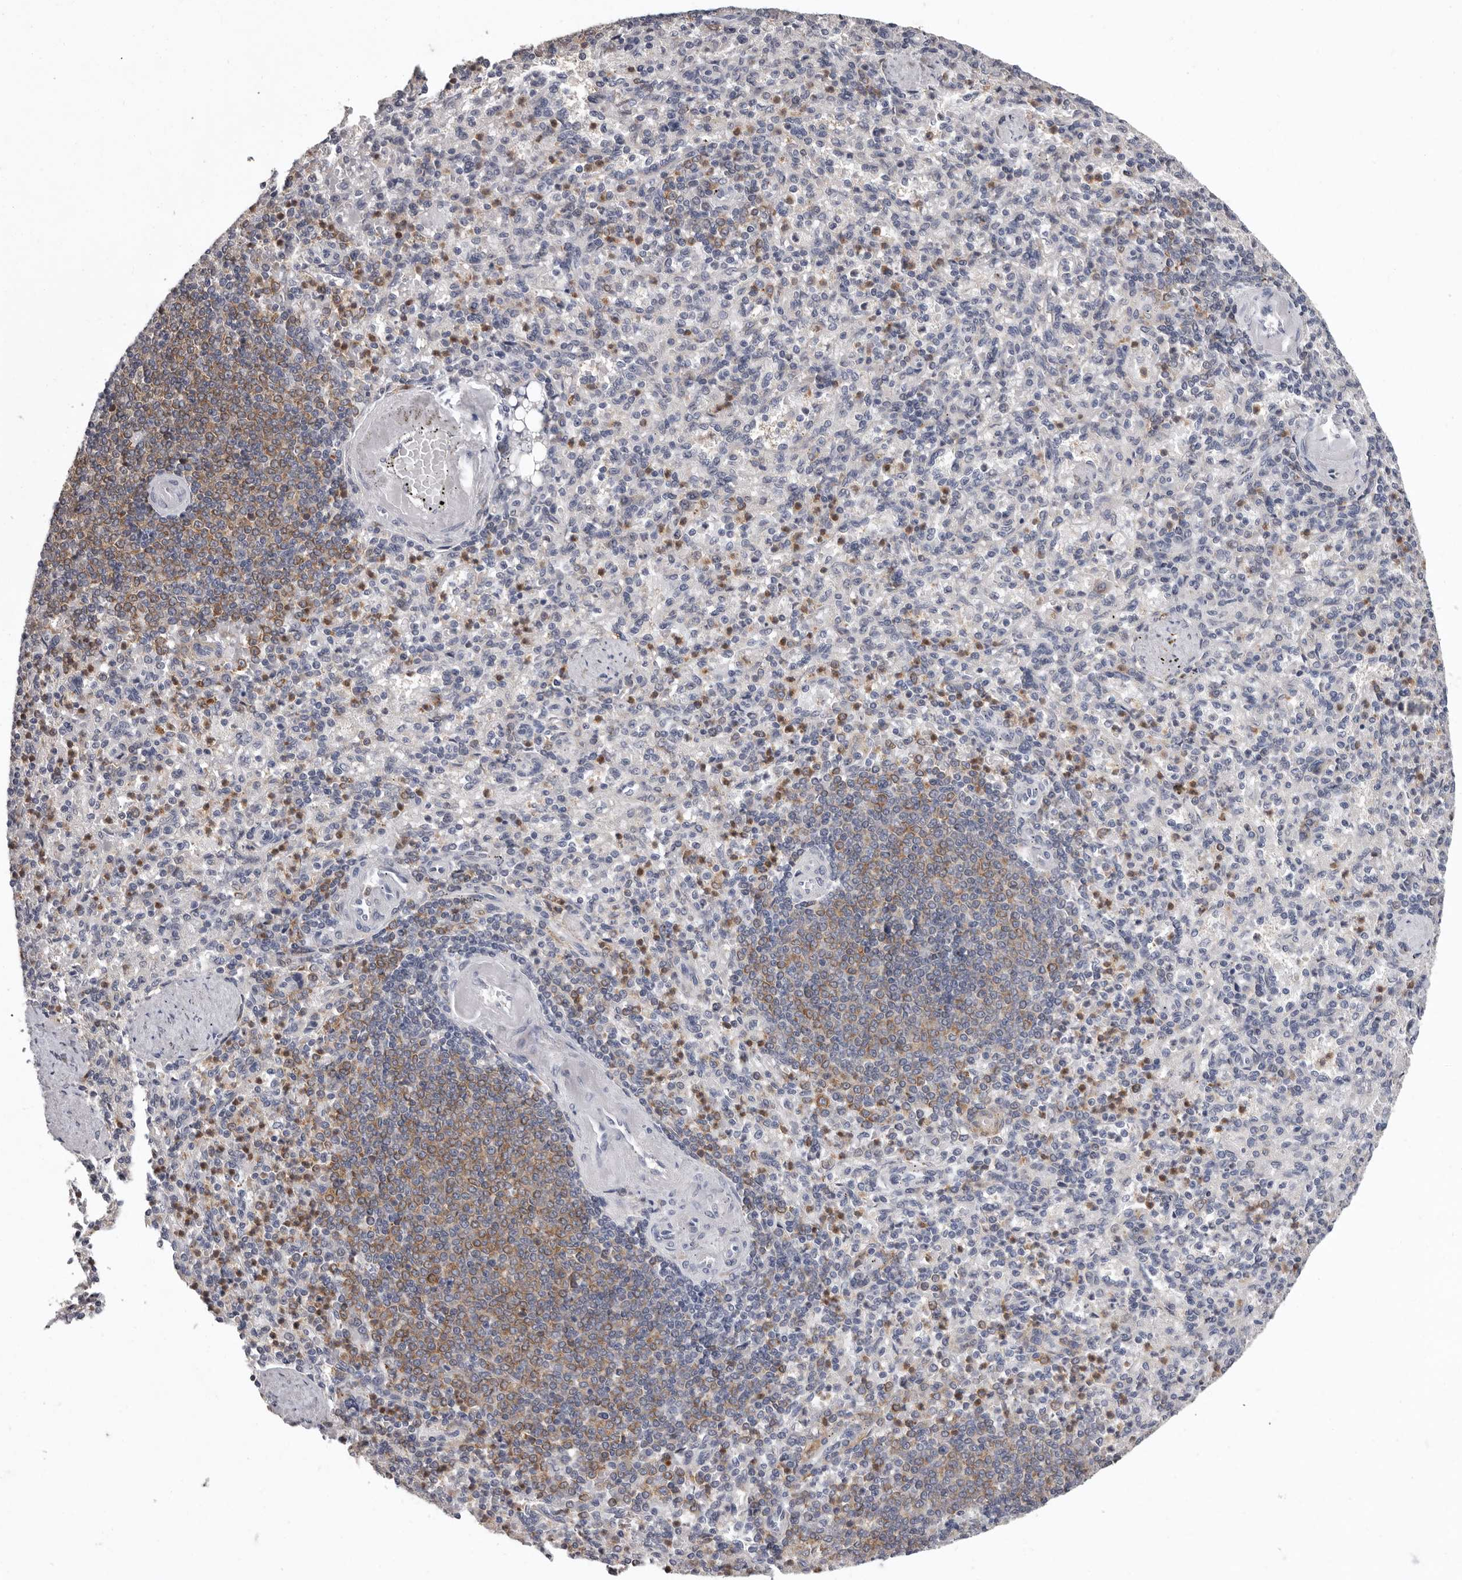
{"staining": {"intensity": "moderate", "quantity": "<25%", "location": "cytoplasmic/membranous"}, "tissue": "spleen", "cell_type": "Cells in red pulp", "image_type": "normal", "snomed": [{"axis": "morphology", "description": "Normal tissue, NOS"}, {"axis": "topography", "description": "Spleen"}], "caption": "Immunohistochemistry staining of unremarkable spleen, which shows low levels of moderate cytoplasmic/membranous staining in about <25% of cells in red pulp indicating moderate cytoplasmic/membranous protein staining. The staining was performed using DAB (brown) for protein detection and nuclei were counterstained in hematoxylin (blue).", "gene": "RALGPS2", "patient": {"sex": "female", "age": 74}}